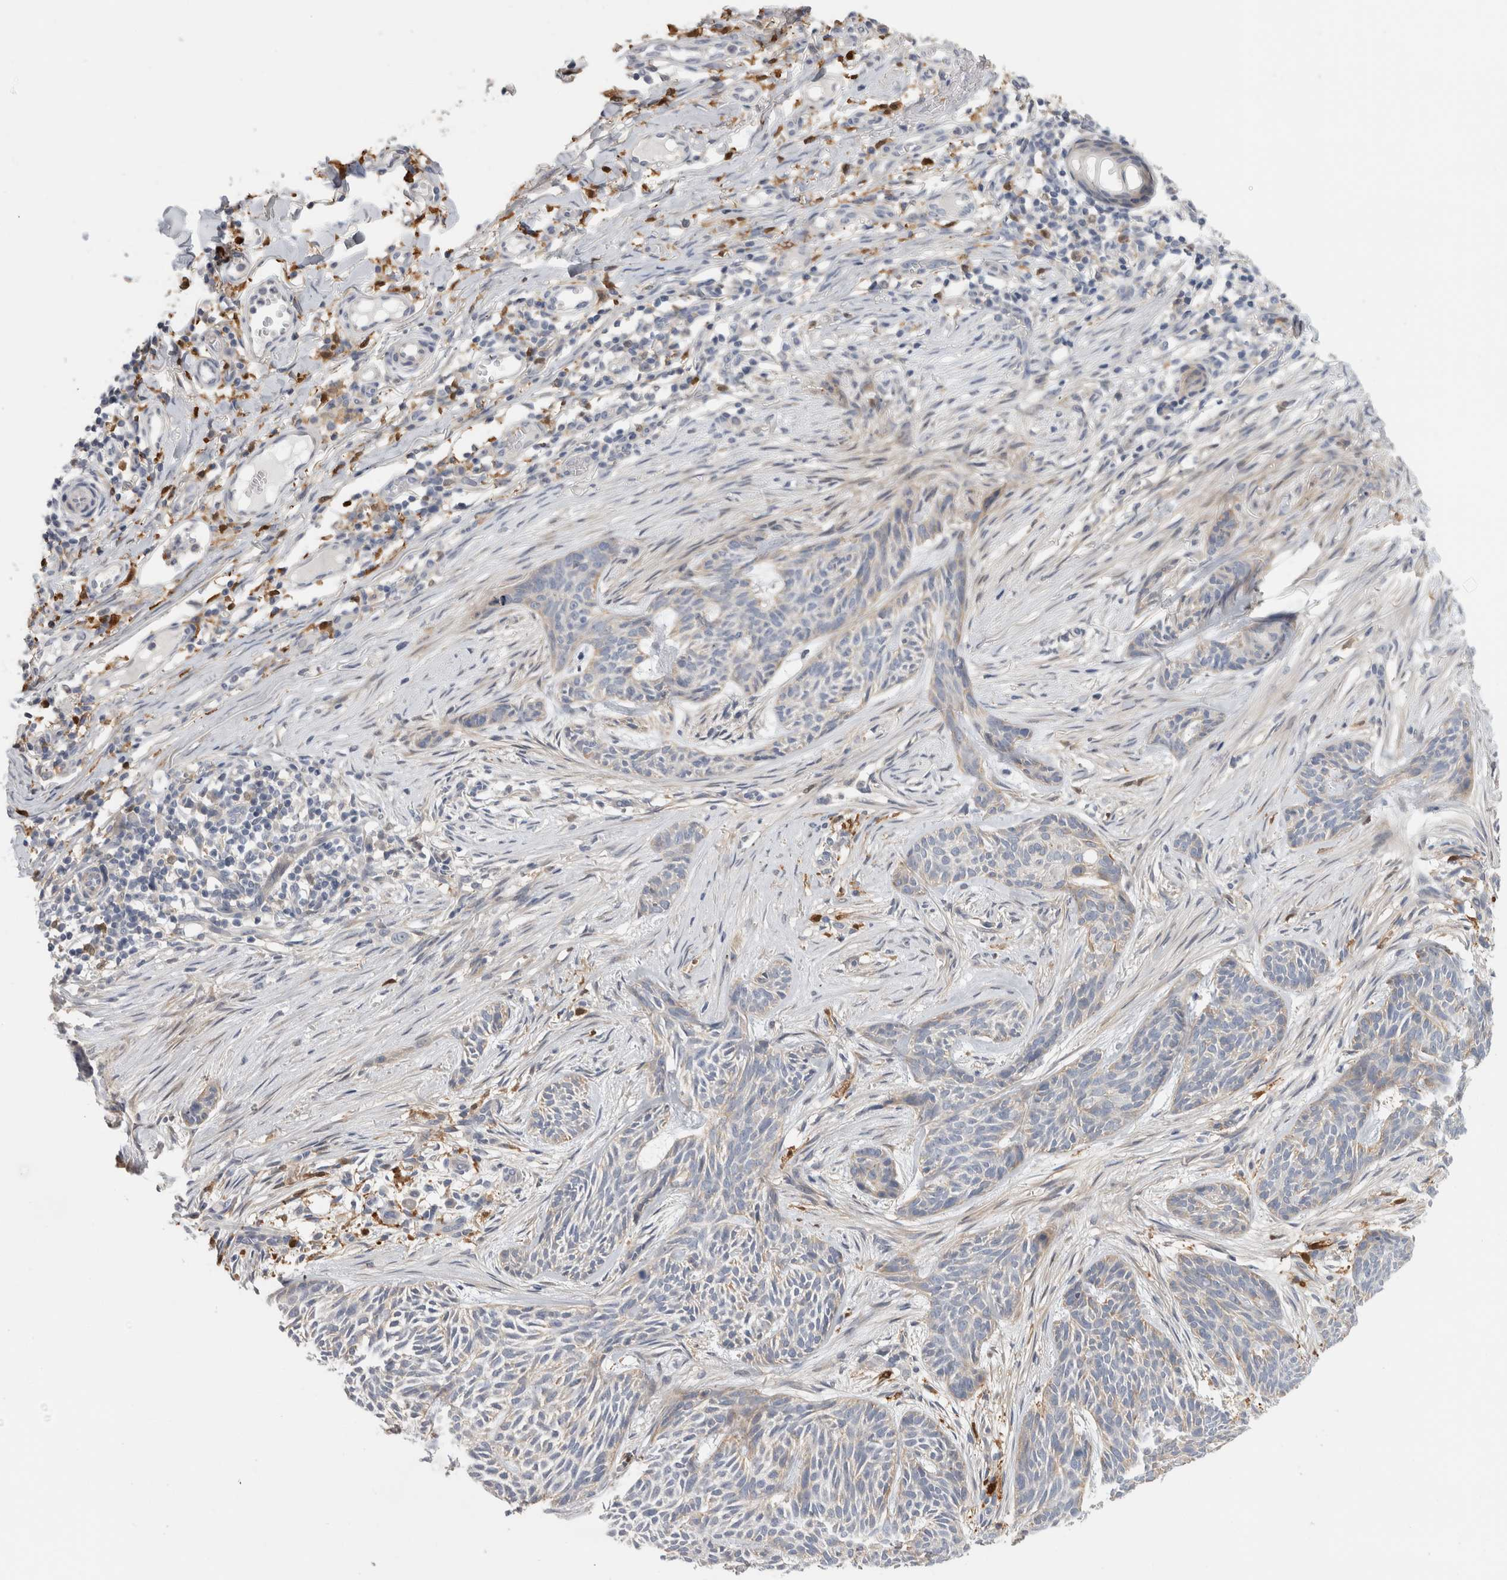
{"staining": {"intensity": "weak", "quantity": "<25%", "location": "cytoplasmic/membranous"}, "tissue": "skin cancer", "cell_type": "Tumor cells", "image_type": "cancer", "snomed": [{"axis": "morphology", "description": "Basal cell carcinoma"}, {"axis": "topography", "description": "Skin"}], "caption": "This is a photomicrograph of immunohistochemistry (IHC) staining of skin cancer (basal cell carcinoma), which shows no staining in tumor cells. The staining is performed using DAB (3,3'-diaminobenzidine) brown chromogen with nuclei counter-stained in using hematoxylin.", "gene": "SLC20A2", "patient": {"sex": "female", "age": 59}}